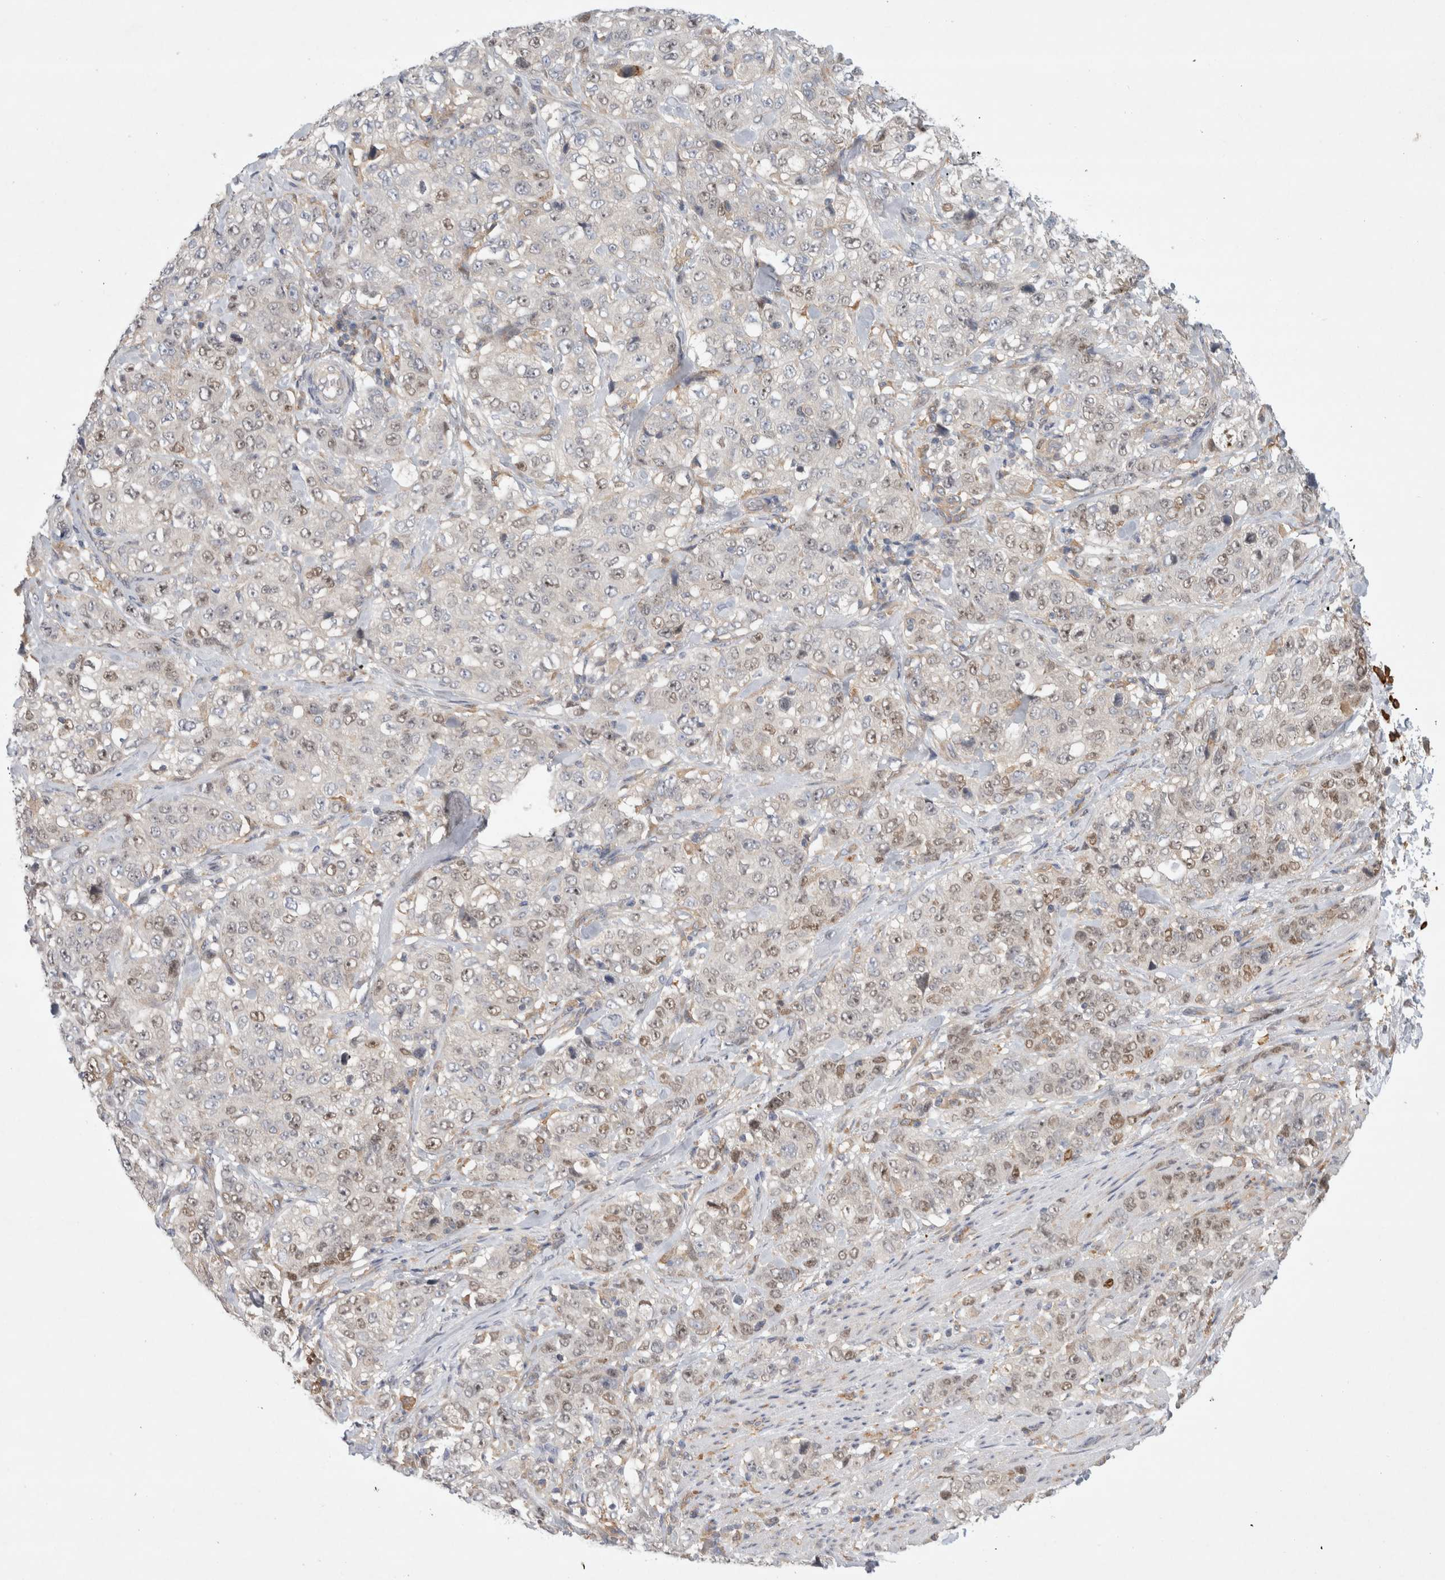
{"staining": {"intensity": "weak", "quantity": "<25%", "location": "nuclear"}, "tissue": "stomach cancer", "cell_type": "Tumor cells", "image_type": "cancer", "snomed": [{"axis": "morphology", "description": "Adenocarcinoma, NOS"}, {"axis": "topography", "description": "Stomach"}], "caption": "Immunohistochemistry (IHC) micrograph of neoplastic tissue: stomach cancer stained with DAB (3,3'-diaminobenzidine) demonstrates no significant protein positivity in tumor cells.", "gene": "CDCA7L", "patient": {"sex": "male", "age": 48}}